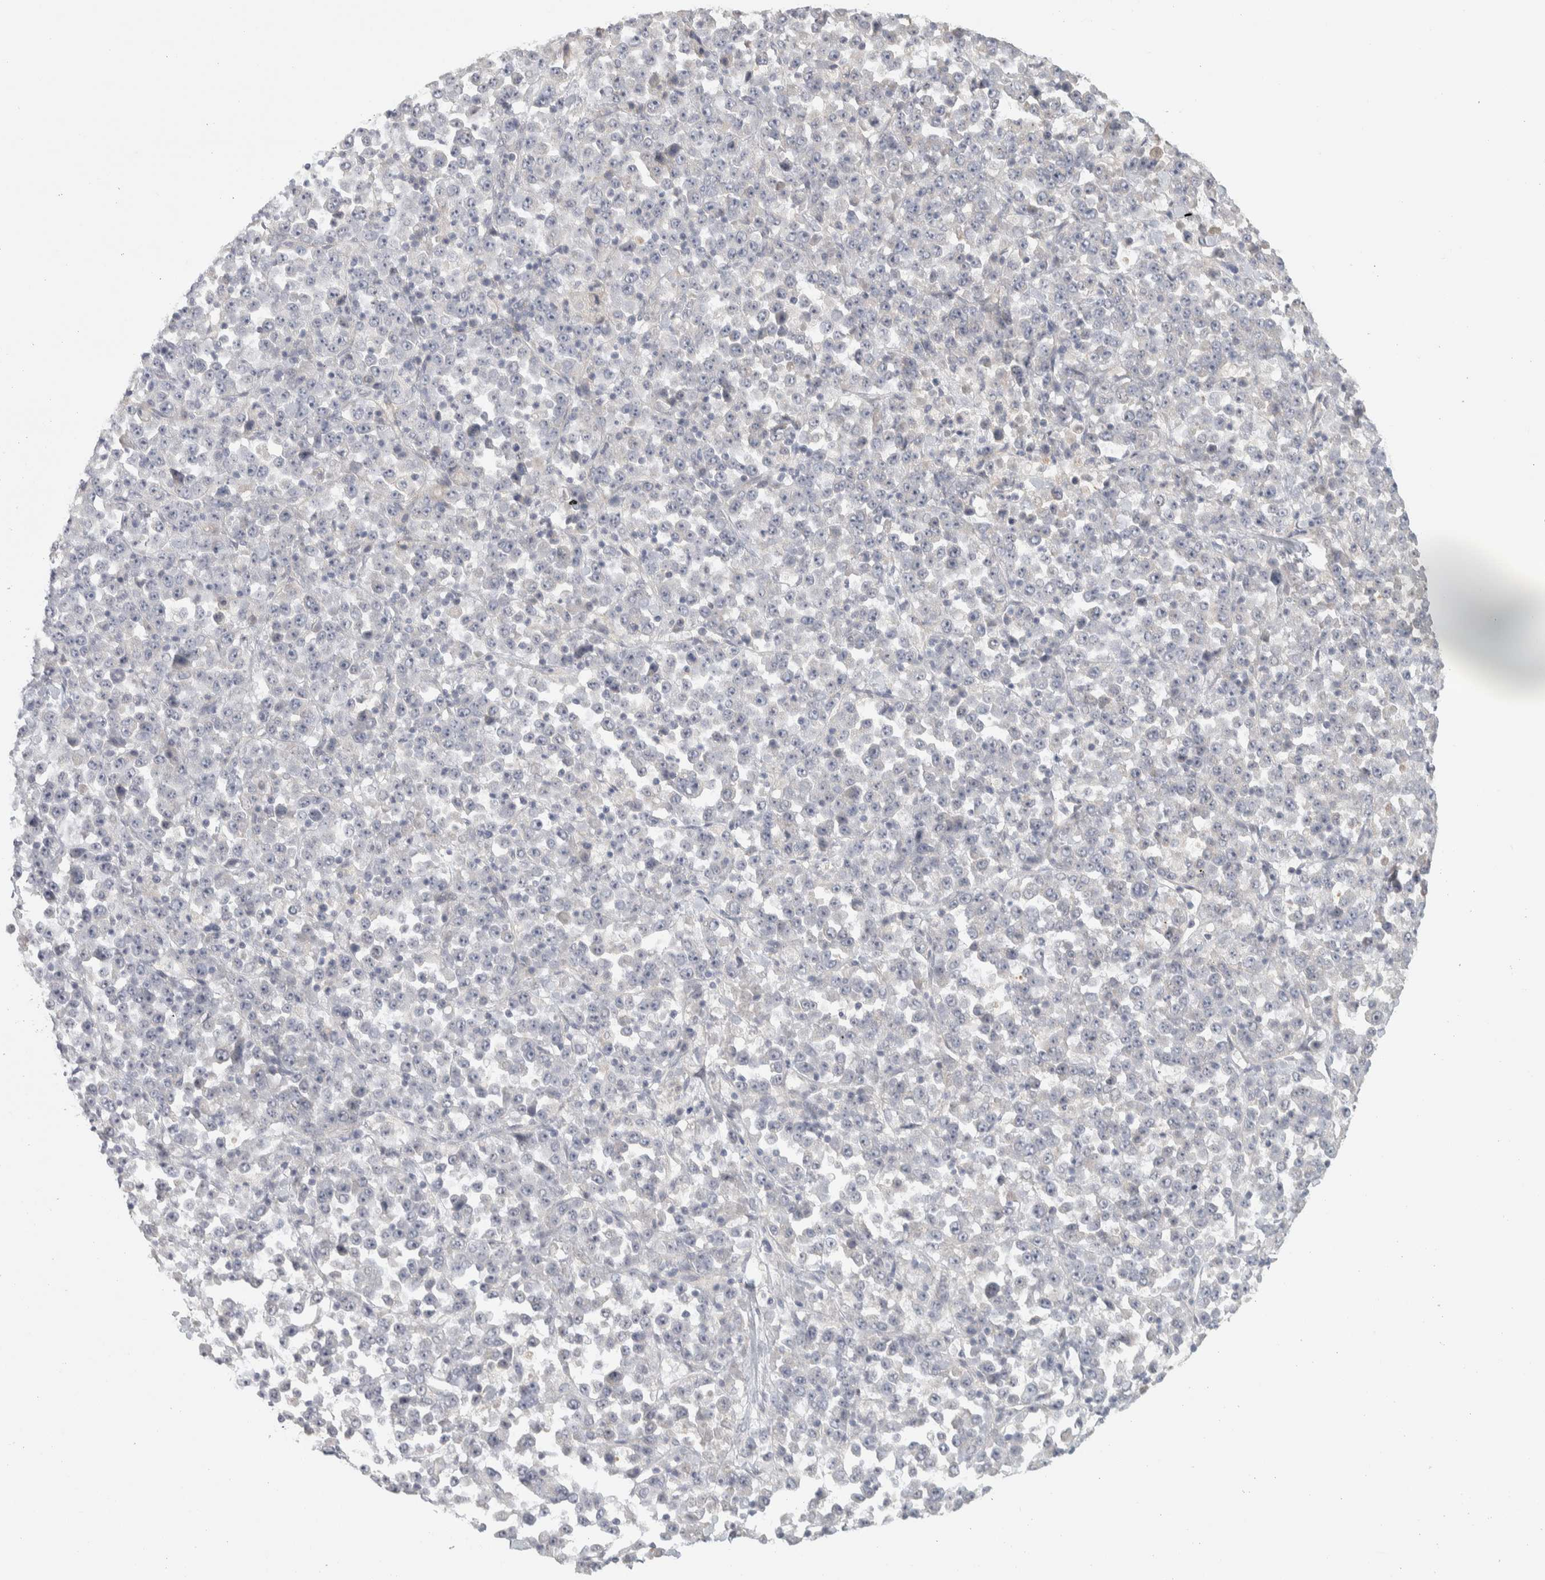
{"staining": {"intensity": "negative", "quantity": "none", "location": "none"}, "tissue": "stomach cancer", "cell_type": "Tumor cells", "image_type": "cancer", "snomed": [{"axis": "morphology", "description": "Normal tissue, NOS"}, {"axis": "morphology", "description": "Adenocarcinoma, NOS"}, {"axis": "topography", "description": "Stomach, upper"}, {"axis": "topography", "description": "Stomach"}], "caption": "A photomicrograph of human stomach cancer is negative for staining in tumor cells. (DAB IHC, high magnification).", "gene": "DCXR", "patient": {"sex": "male", "age": 59}}